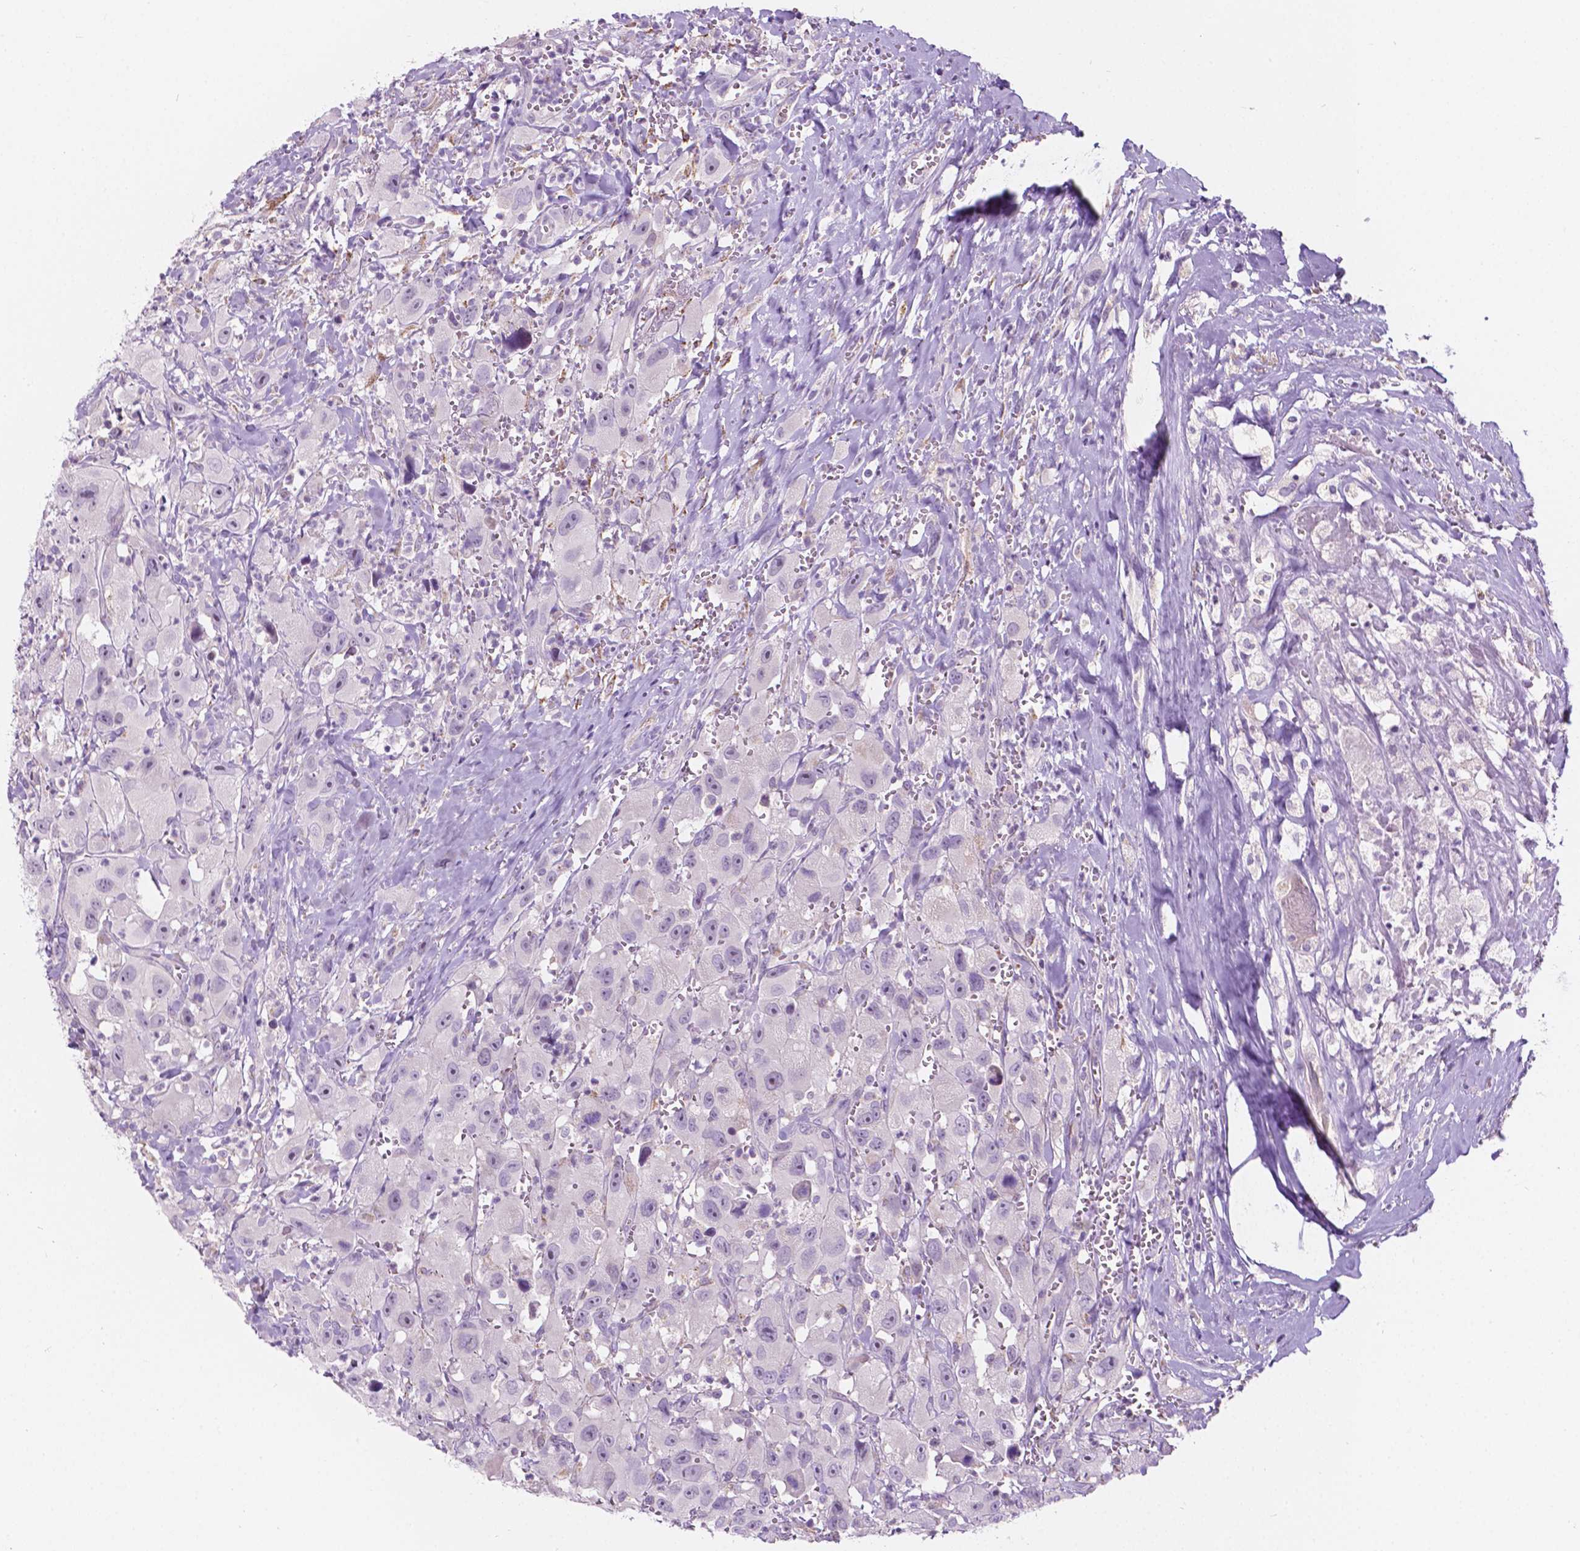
{"staining": {"intensity": "negative", "quantity": "none", "location": "none"}, "tissue": "head and neck cancer", "cell_type": "Tumor cells", "image_type": "cancer", "snomed": [{"axis": "morphology", "description": "Squamous cell carcinoma, NOS"}, {"axis": "morphology", "description": "Squamous cell carcinoma, metastatic, NOS"}, {"axis": "topography", "description": "Oral tissue"}, {"axis": "topography", "description": "Head-Neck"}], "caption": "This is a histopathology image of immunohistochemistry staining of head and neck cancer (squamous cell carcinoma), which shows no staining in tumor cells.", "gene": "NOS1AP", "patient": {"sex": "female", "age": 85}}